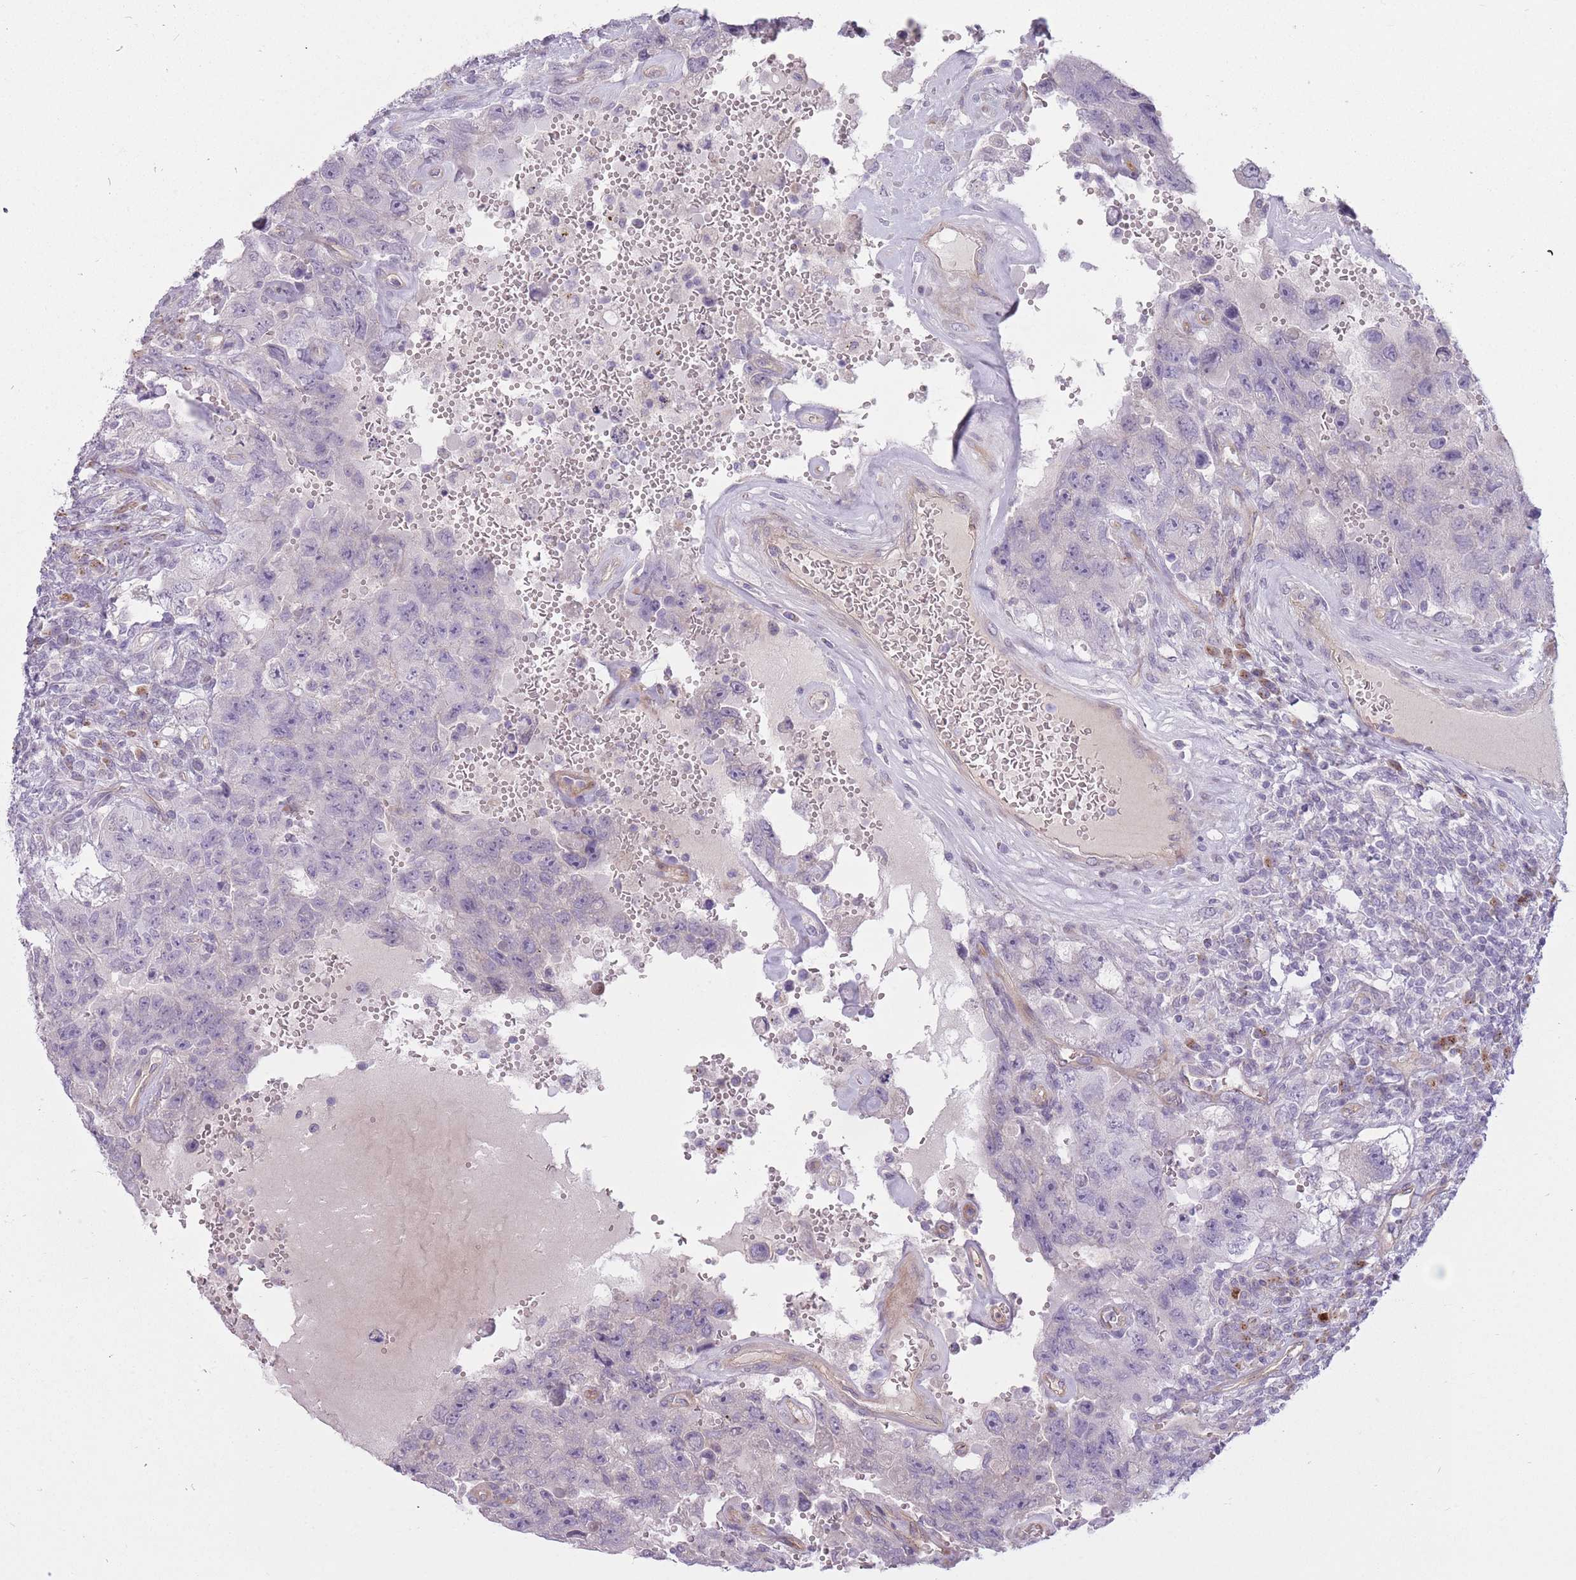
{"staining": {"intensity": "negative", "quantity": "none", "location": "none"}, "tissue": "testis cancer", "cell_type": "Tumor cells", "image_type": "cancer", "snomed": [{"axis": "morphology", "description": "Carcinoma, Embryonal, NOS"}, {"axis": "topography", "description": "Testis"}], "caption": "Immunohistochemistry (IHC) of human testis cancer (embryonal carcinoma) demonstrates no positivity in tumor cells.", "gene": "PGRMC2", "patient": {"sex": "male", "age": 26}}